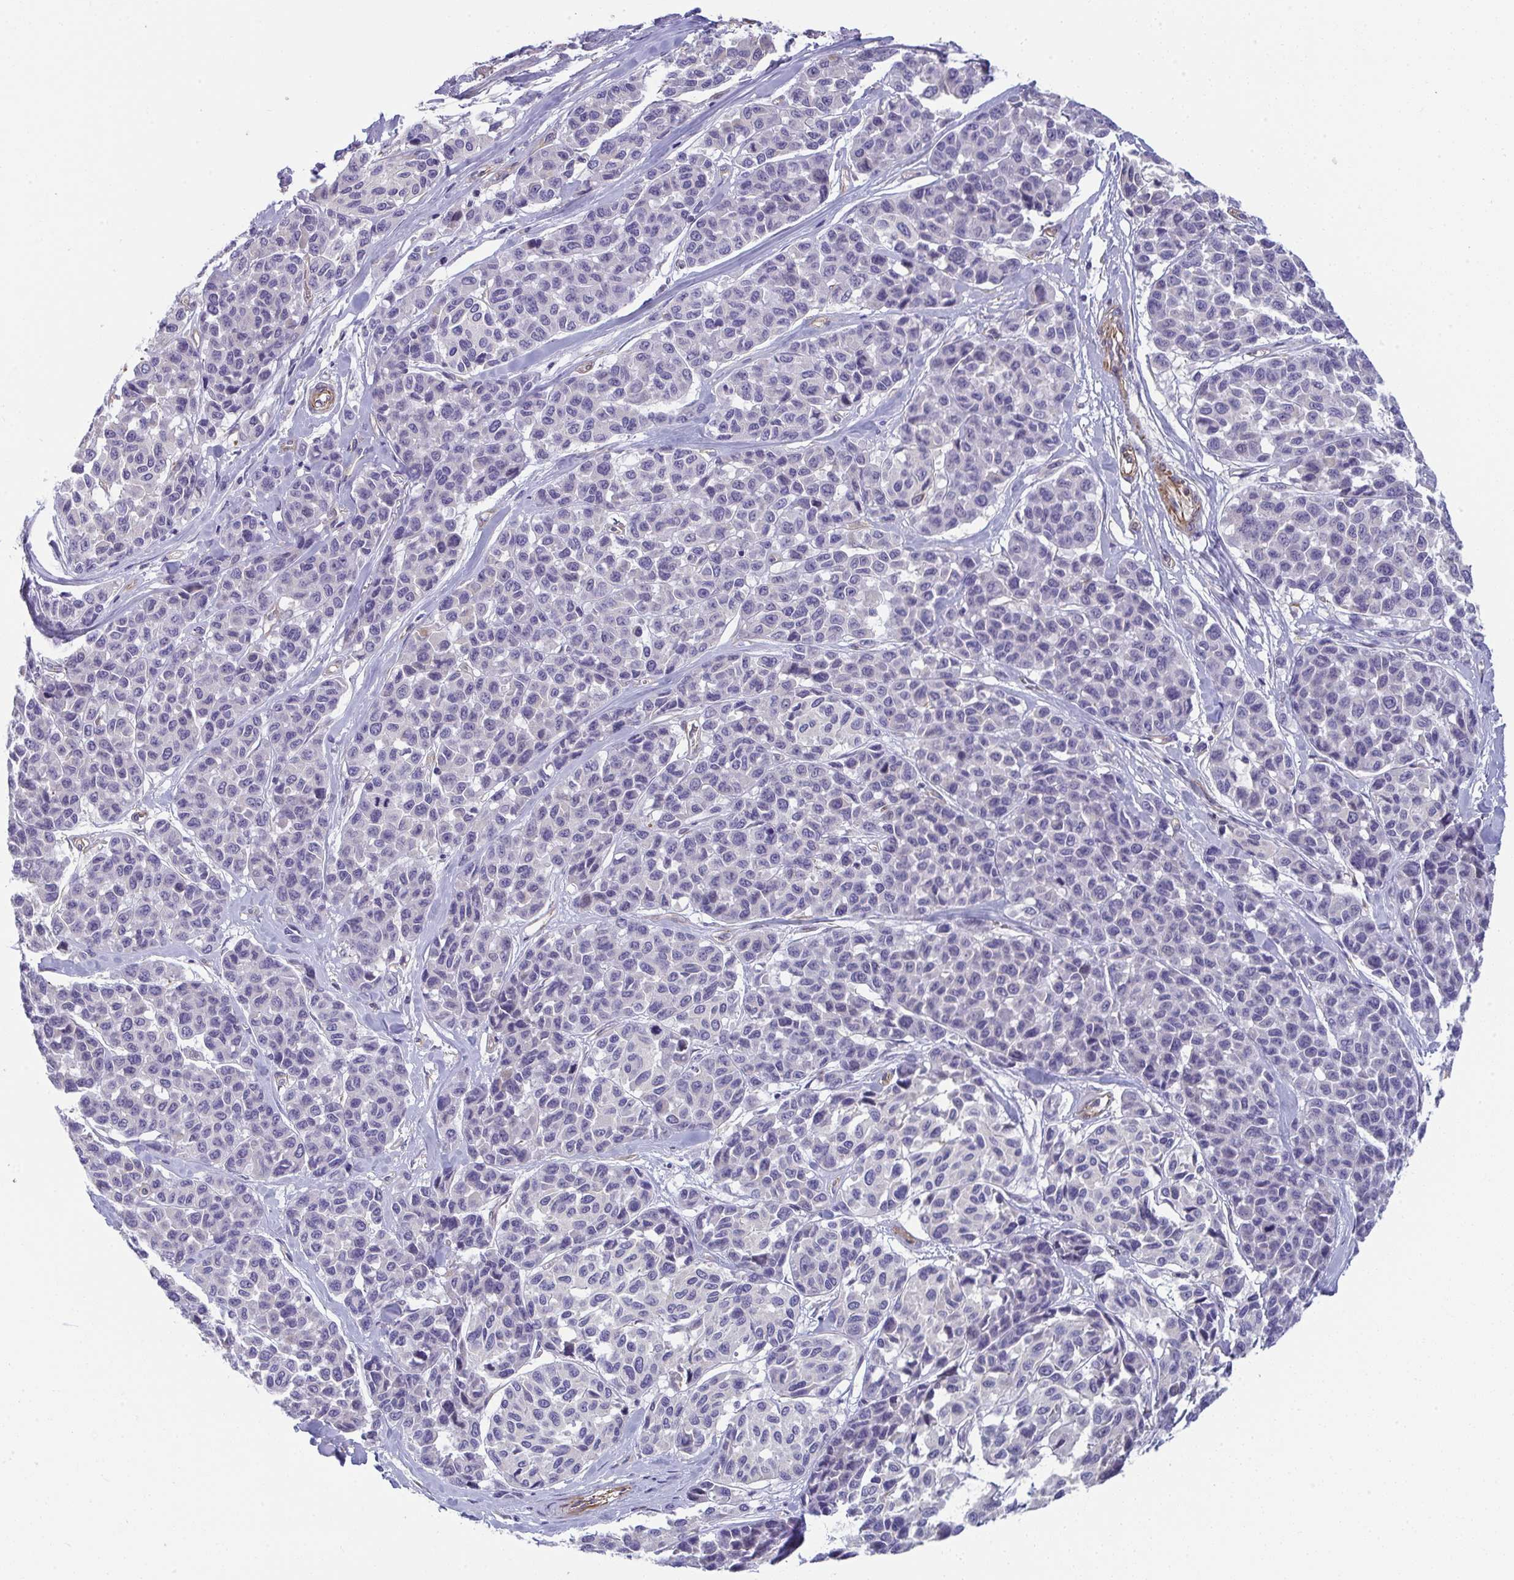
{"staining": {"intensity": "negative", "quantity": "none", "location": "none"}, "tissue": "melanoma", "cell_type": "Tumor cells", "image_type": "cancer", "snomed": [{"axis": "morphology", "description": "Malignant melanoma, NOS"}, {"axis": "topography", "description": "Skin"}], "caption": "Immunohistochemical staining of melanoma demonstrates no significant positivity in tumor cells.", "gene": "MYL12A", "patient": {"sex": "female", "age": 66}}